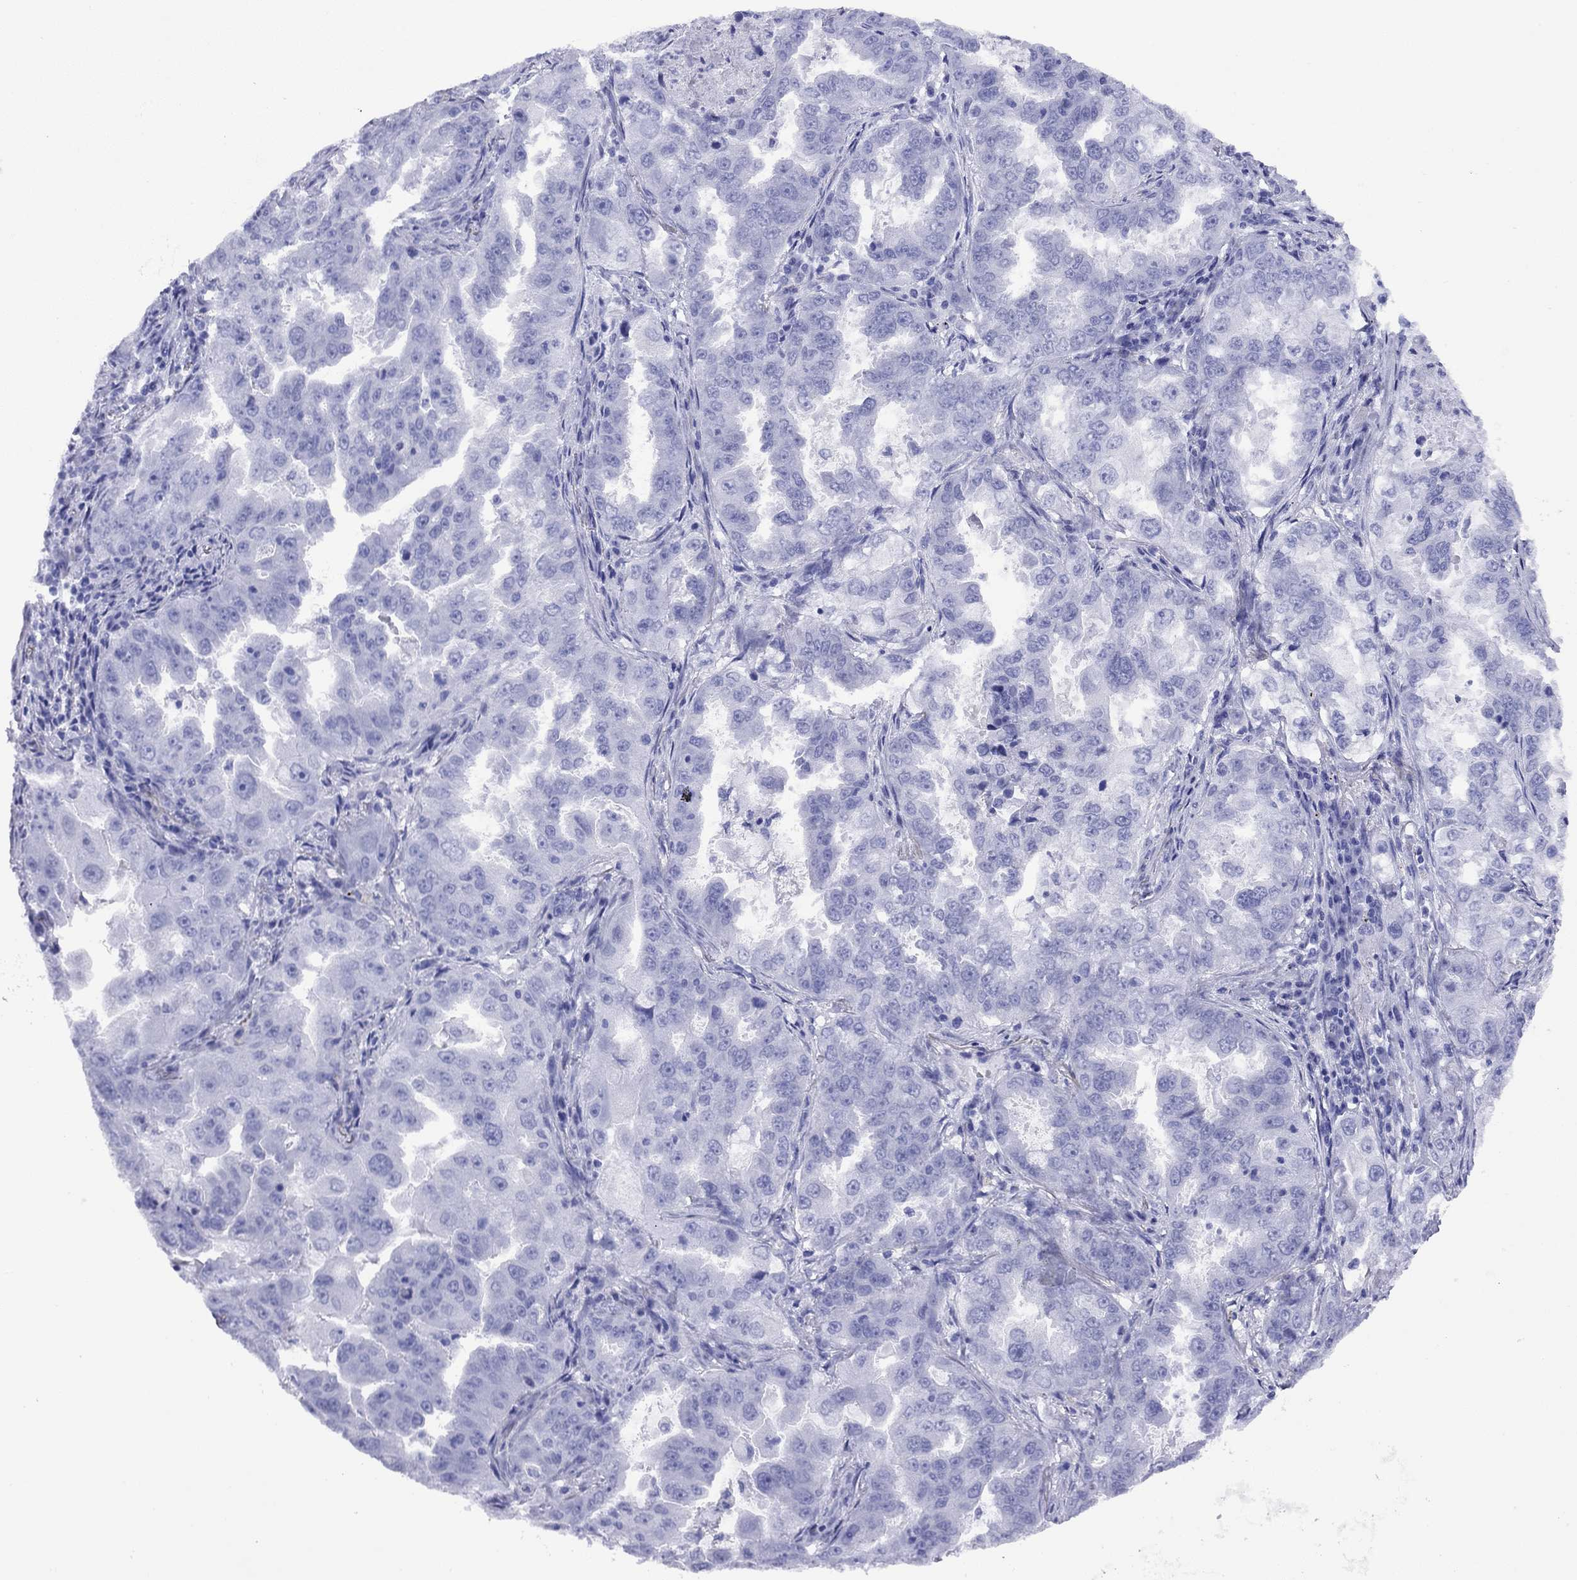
{"staining": {"intensity": "negative", "quantity": "none", "location": "none"}, "tissue": "lung cancer", "cell_type": "Tumor cells", "image_type": "cancer", "snomed": [{"axis": "morphology", "description": "Adenocarcinoma, NOS"}, {"axis": "topography", "description": "Lung"}], "caption": "A histopathology image of human lung cancer (adenocarcinoma) is negative for staining in tumor cells. Nuclei are stained in blue.", "gene": "CMYA5", "patient": {"sex": "female", "age": 61}}